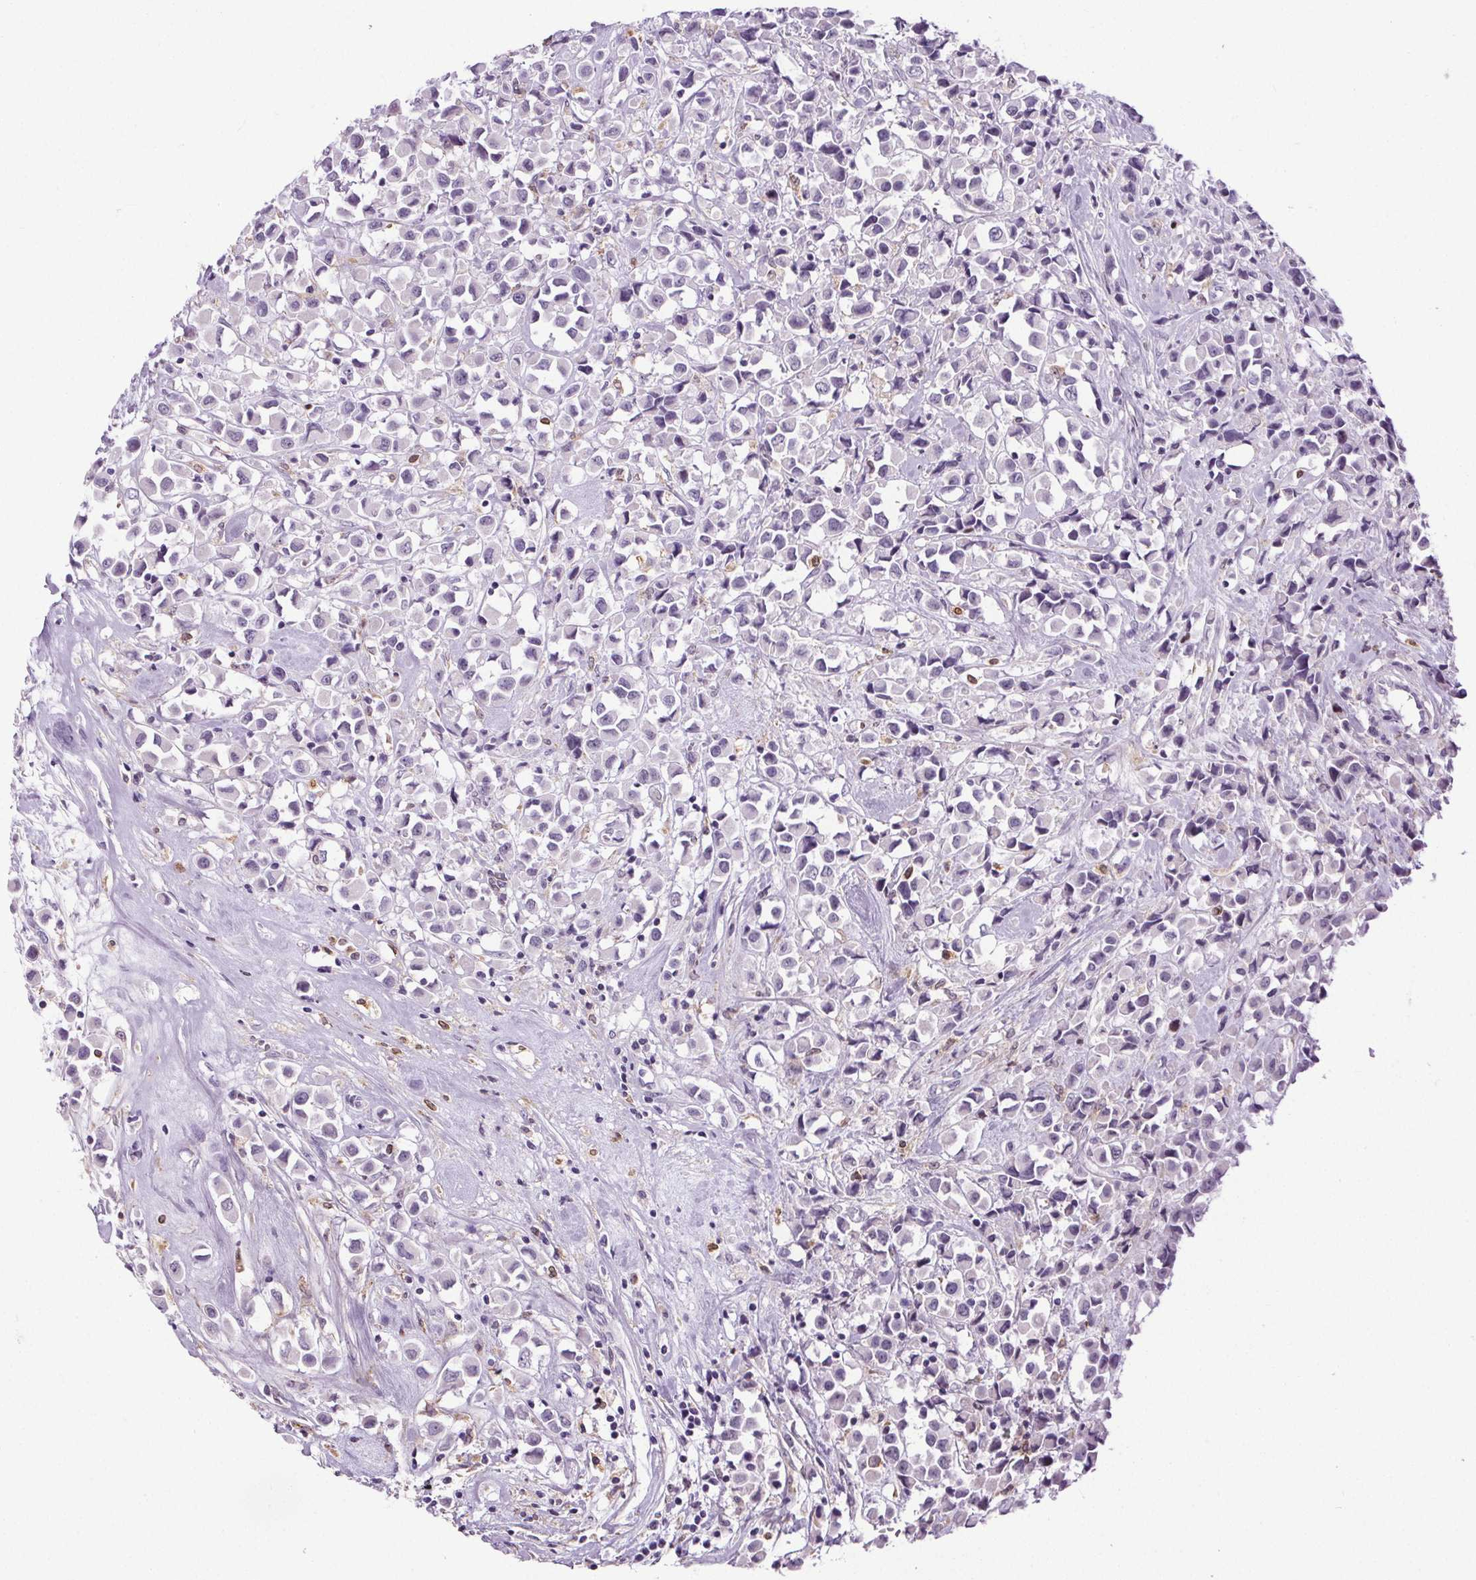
{"staining": {"intensity": "negative", "quantity": "none", "location": "none"}, "tissue": "breast cancer", "cell_type": "Tumor cells", "image_type": "cancer", "snomed": [{"axis": "morphology", "description": "Duct carcinoma"}, {"axis": "topography", "description": "Breast"}], "caption": "This is an immunohistochemistry image of human breast intraductal carcinoma. There is no staining in tumor cells.", "gene": "TMEM240", "patient": {"sex": "female", "age": 61}}